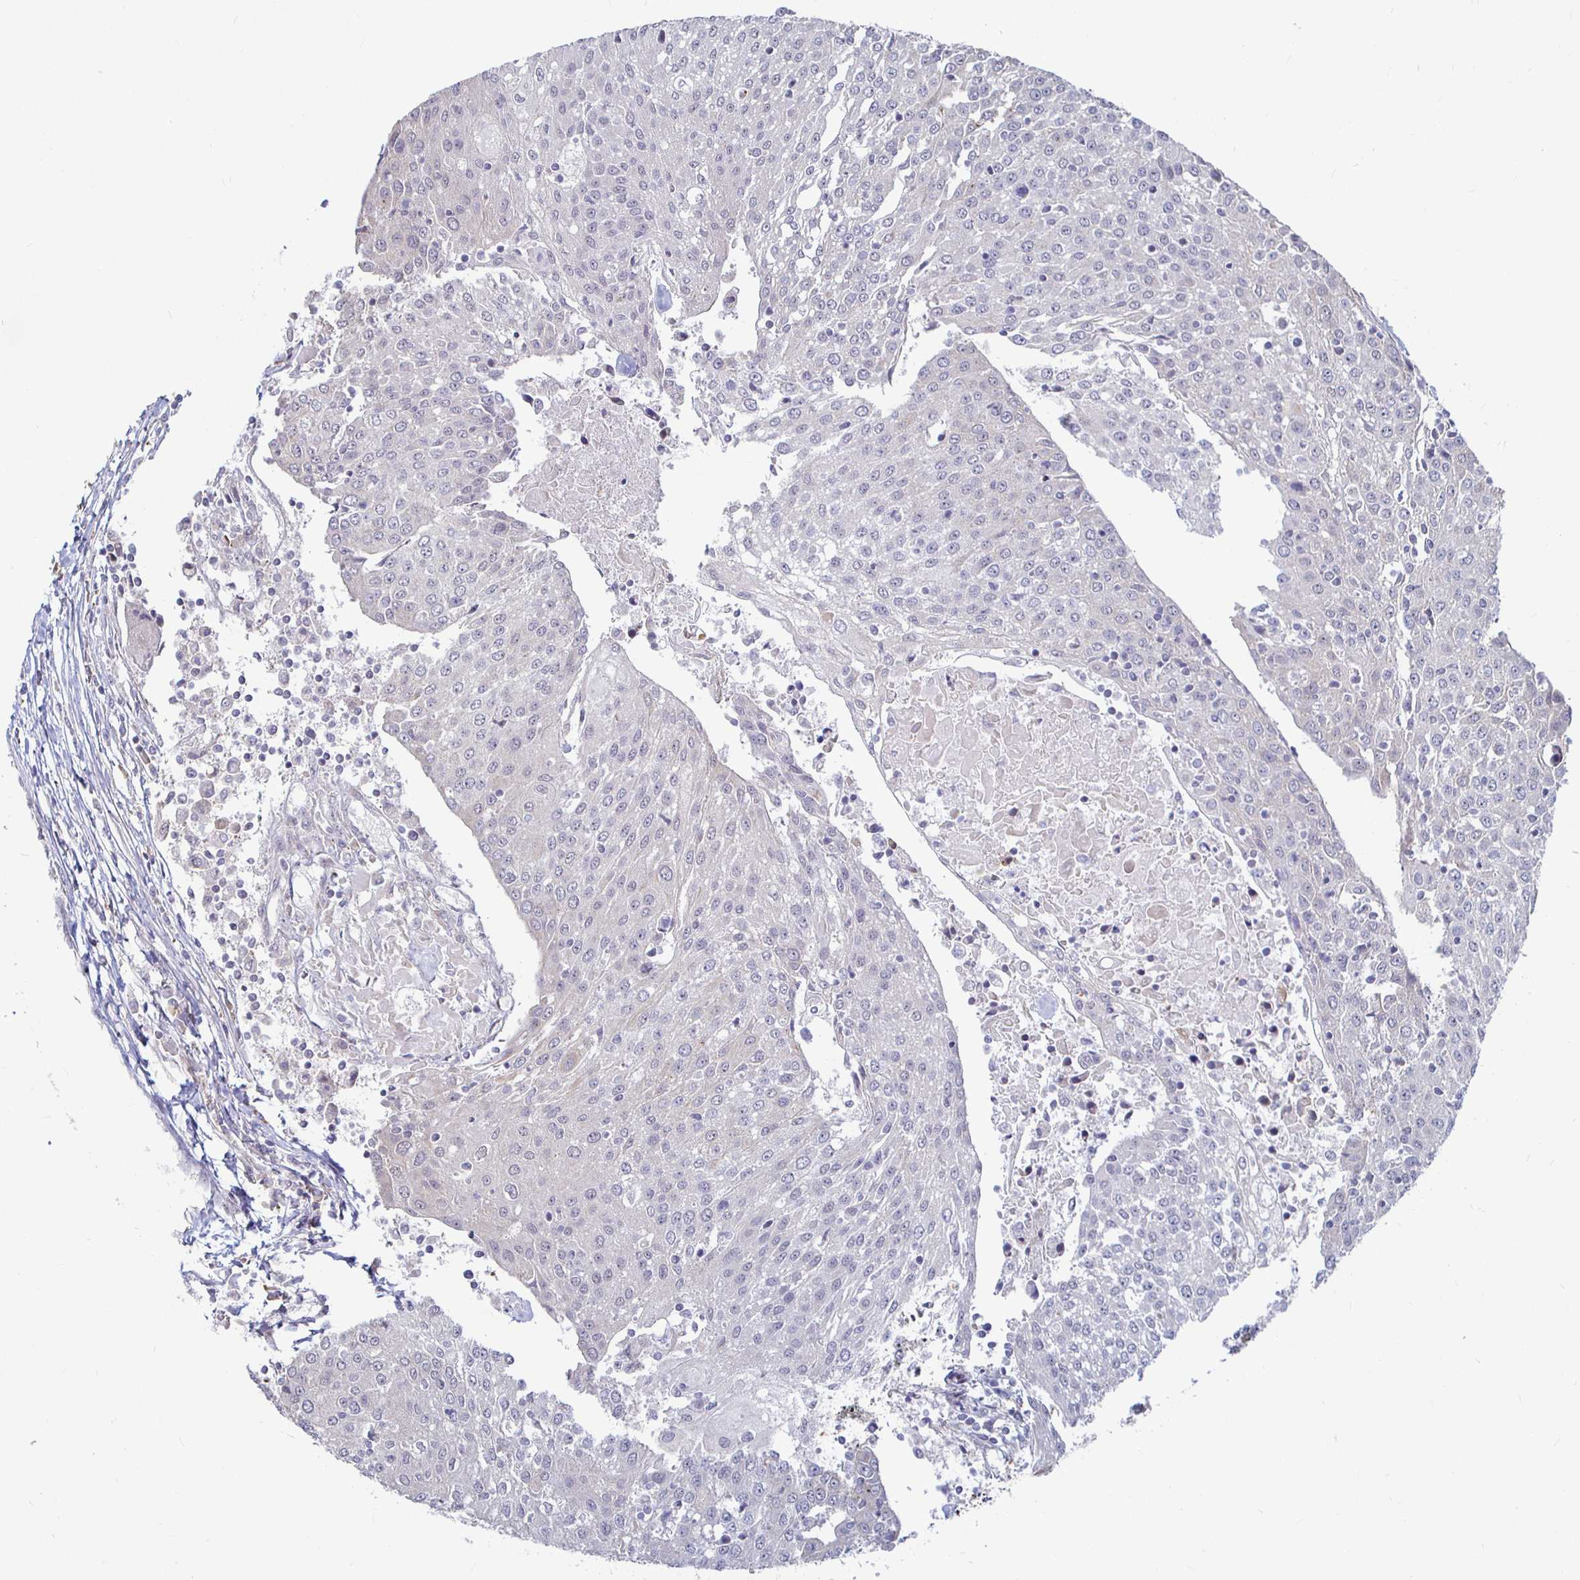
{"staining": {"intensity": "negative", "quantity": "none", "location": "none"}, "tissue": "urothelial cancer", "cell_type": "Tumor cells", "image_type": "cancer", "snomed": [{"axis": "morphology", "description": "Urothelial carcinoma, High grade"}, {"axis": "topography", "description": "Urinary bladder"}], "caption": "Immunohistochemistry (IHC) histopathology image of neoplastic tissue: high-grade urothelial carcinoma stained with DAB displays no significant protein positivity in tumor cells.", "gene": "CAPN11", "patient": {"sex": "female", "age": 85}}